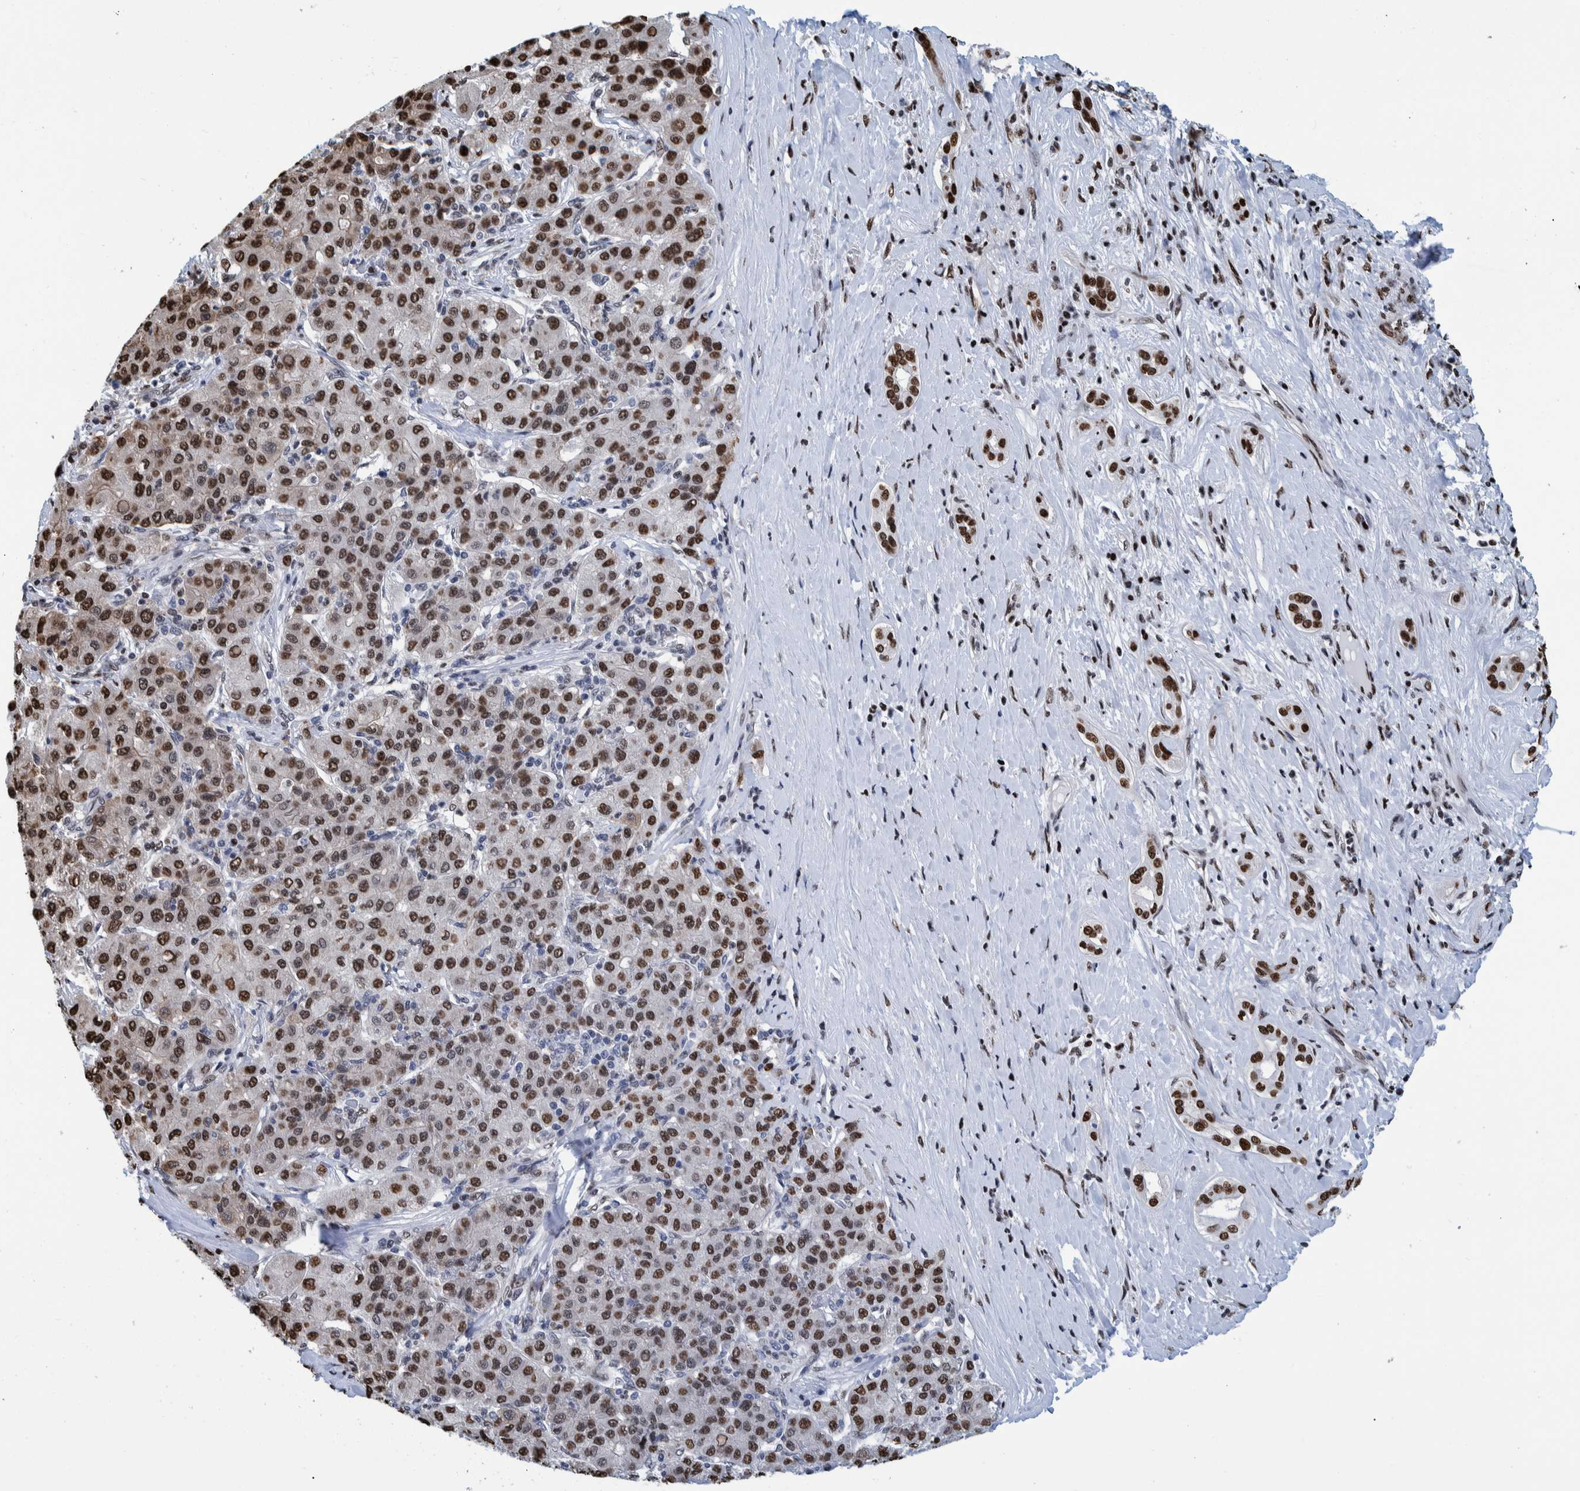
{"staining": {"intensity": "strong", "quantity": ">75%", "location": "nuclear"}, "tissue": "liver cancer", "cell_type": "Tumor cells", "image_type": "cancer", "snomed": [{"axis": "morphology", "description": "Carcinoma, Hepatocellular, NOS"}, {"axis": "topography", "description": "Liver"}], "caption": "Immunohistochemical staining of liver cancer (hepatocellular carcinoma) exhibits high levels of strong nuclear protein staining in approximately >75% of tumor cells.", "gene": "HEATR9", "patient": {"sex": "male", "age": 65}}